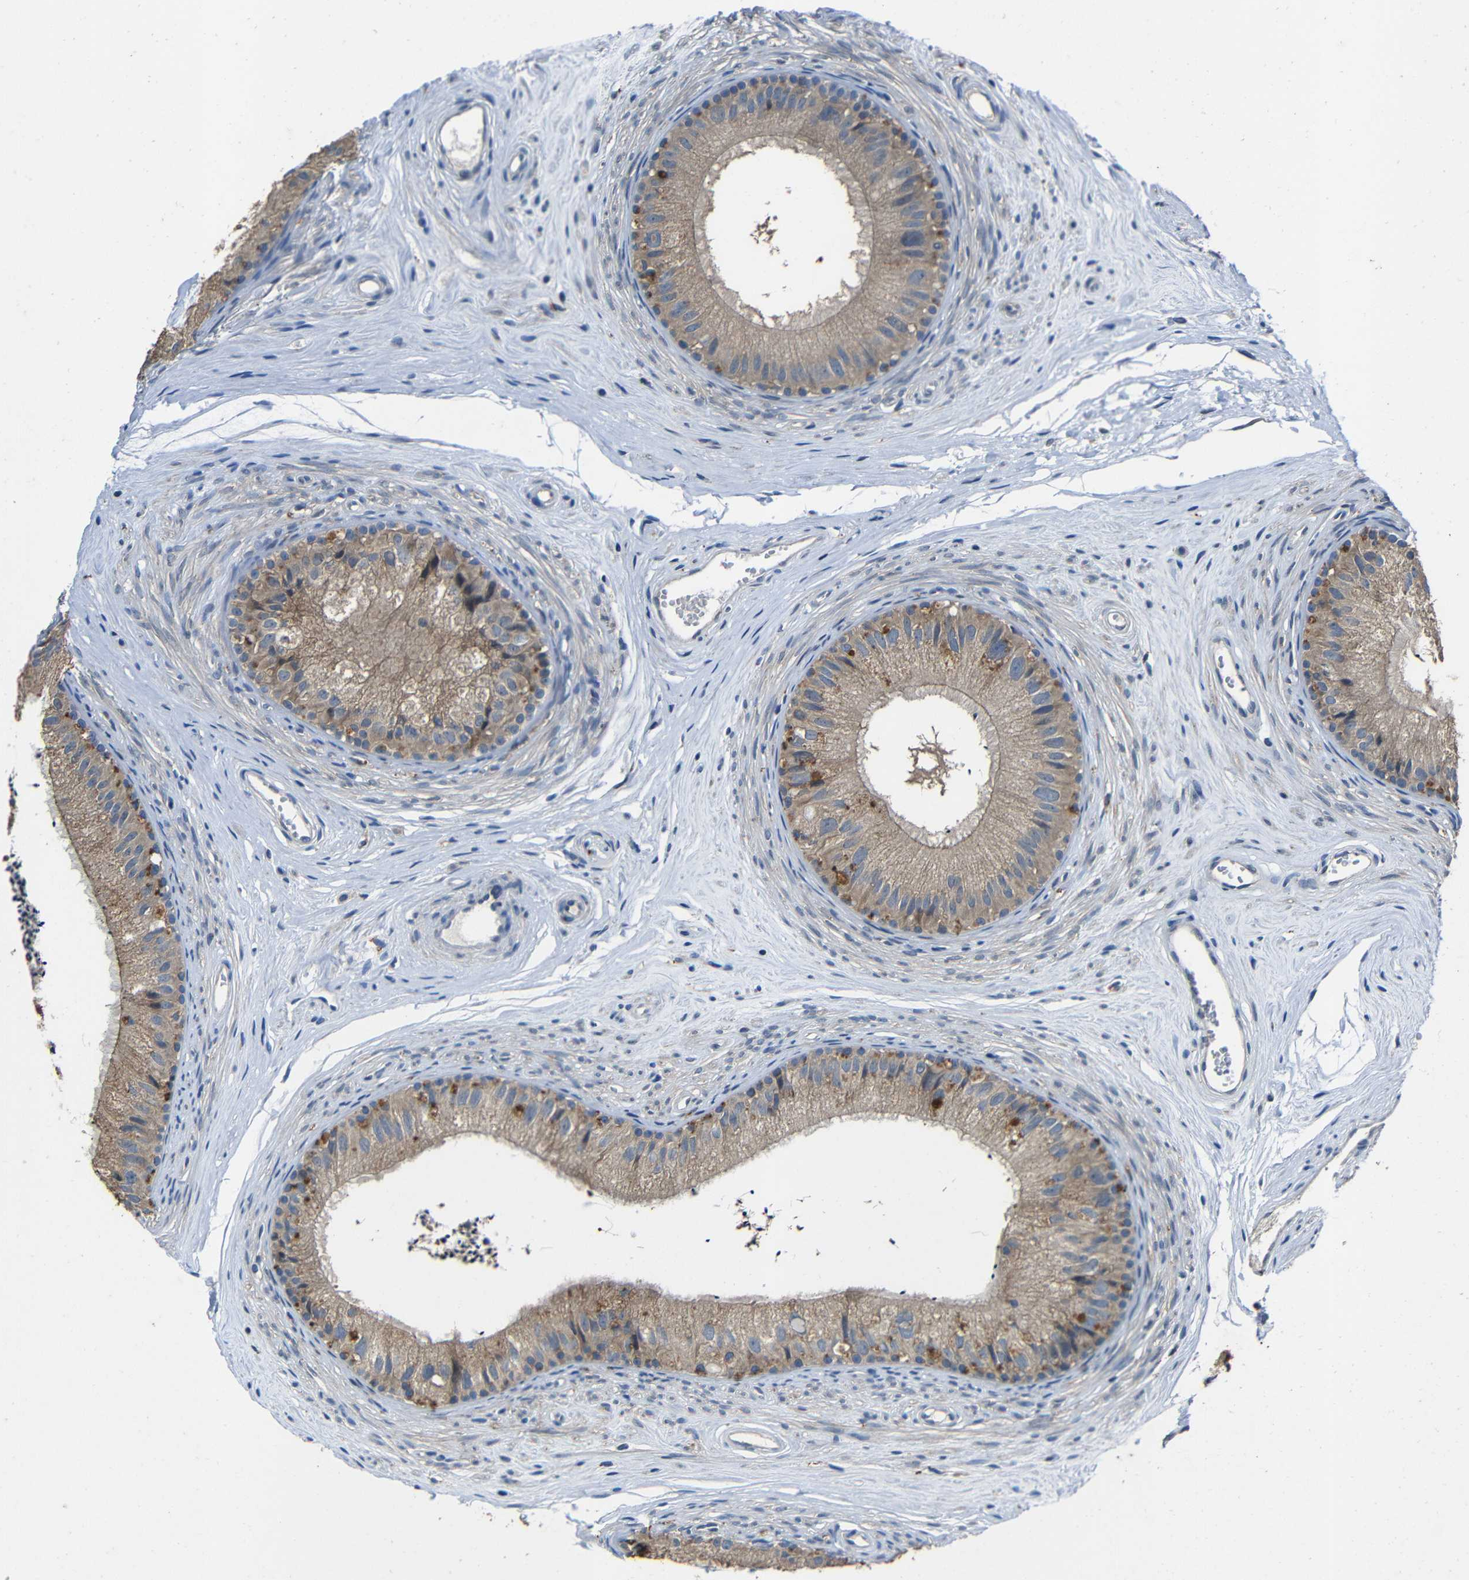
{"staining": {"intensity": "moderate", "quantity": "25%-75%", "location": "cytoplasmic/membranous"}, "tissue": "epididymis", "cell_type": "Glandular cells", "image_type": "normal", "snomed": [{"axis": "morphology", "description": "Normal tissue, NOS"}, {"axis": "topography", "description": "Epididymis"}], "caption": "Immunohistochemical staining of benign human epididymis displays 25%-75% levels of moderate cytoplasmic/membranous protein staining in about 25%-75% of glandular cells.", "gene": "C6orf89", "patient": {"sex": "male", "age": 56}}